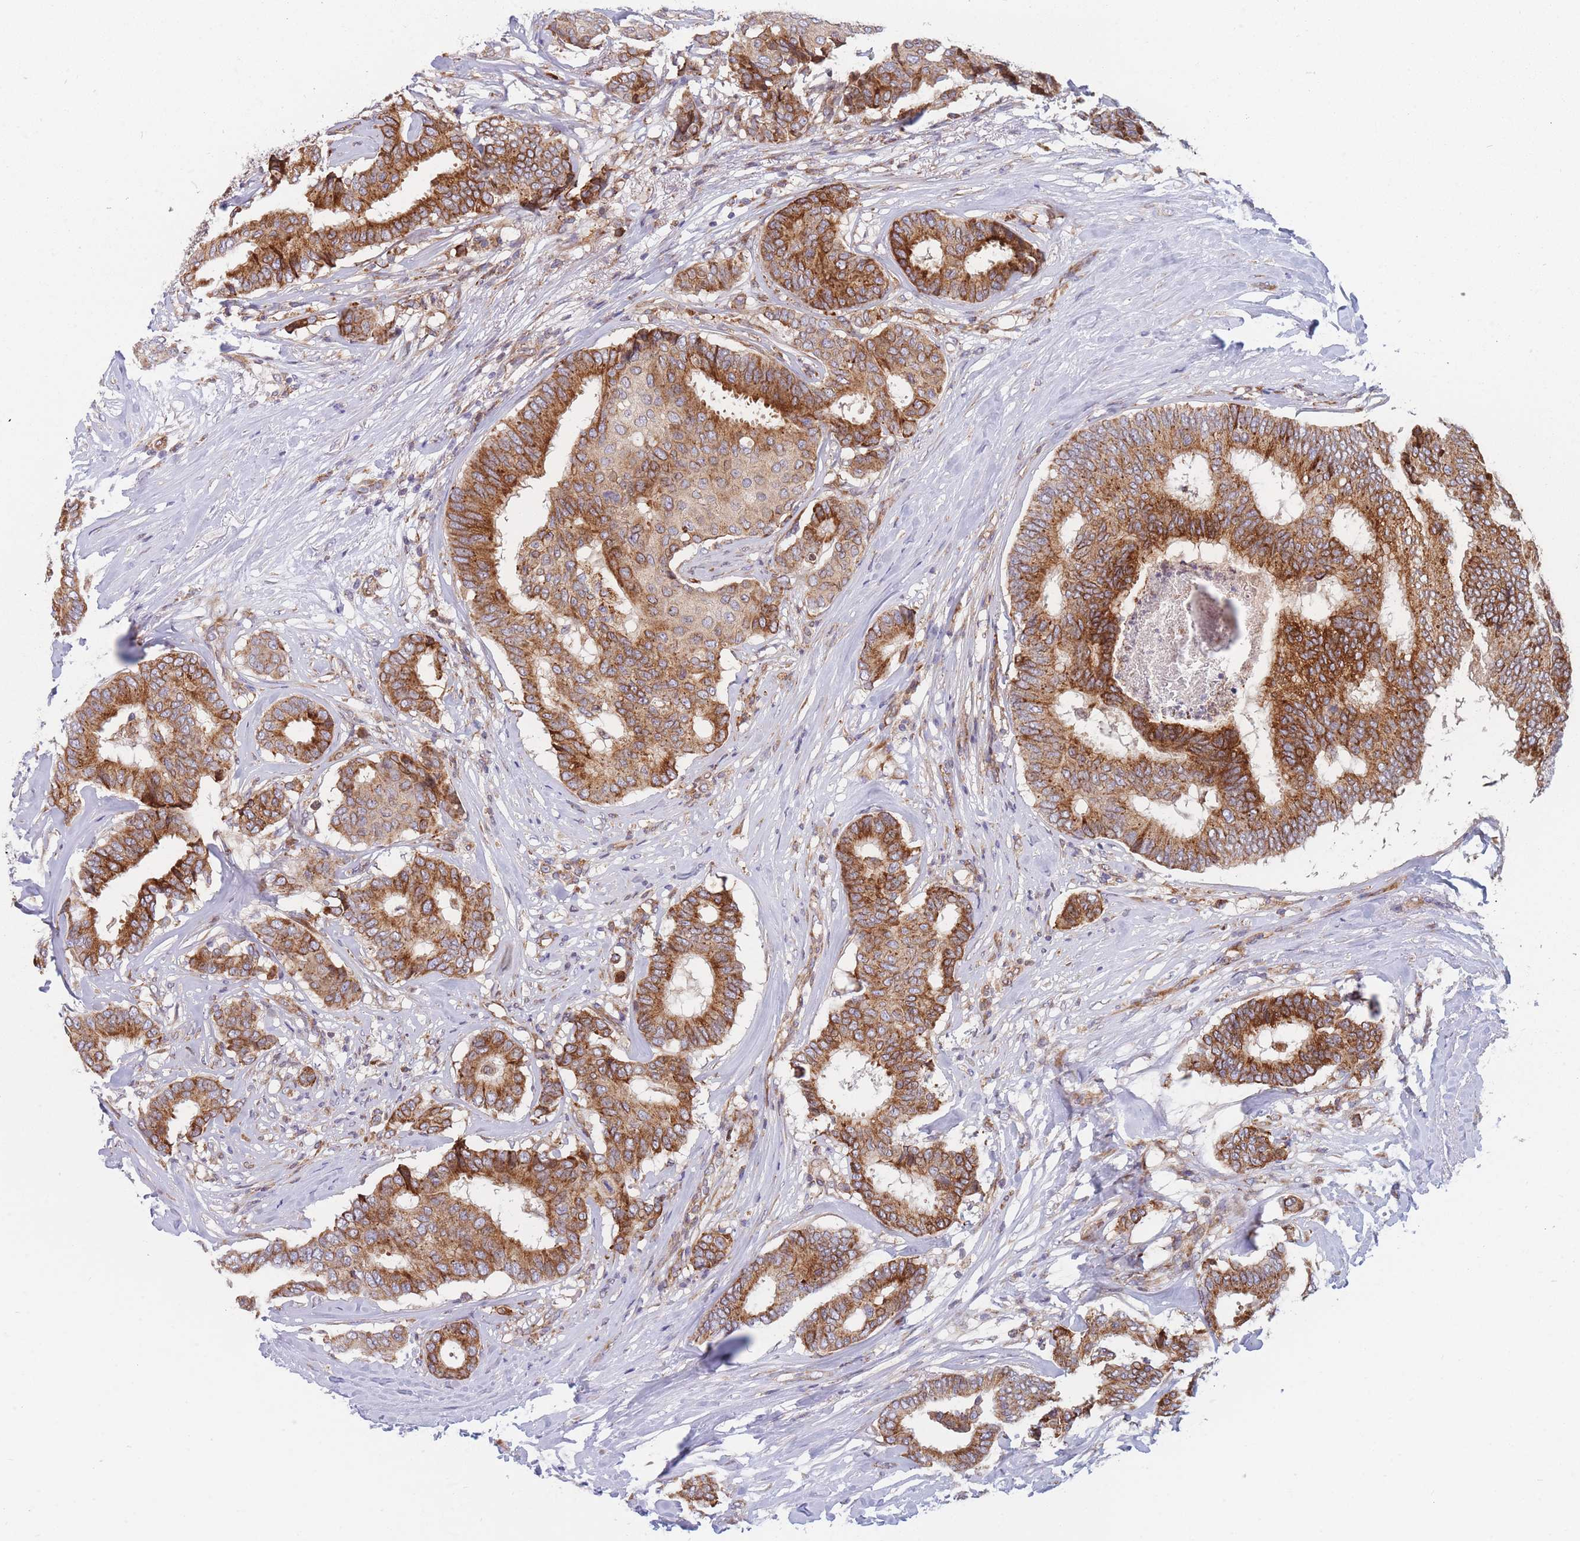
{"staining": {"intensity": "strong", "quantity": "25%-75%", "location": "cytoplasmic/membranous"}, "tissue": "breast cancer", "cell_type": "Tumor cells", "image_type": "cancer", "snomed": [{"axis": "morphology", "description": "Duct carcinoma"}, {"axis": "topography", "description": "Breast"}], "caption": "Protein expression analysis of breast cancer exhibits strong cytoplasmic/membranous expression in about 25%-75% of tumor cells.", "gene": "TMEM131L", "patient": {"sex": "female", "age": 75}}